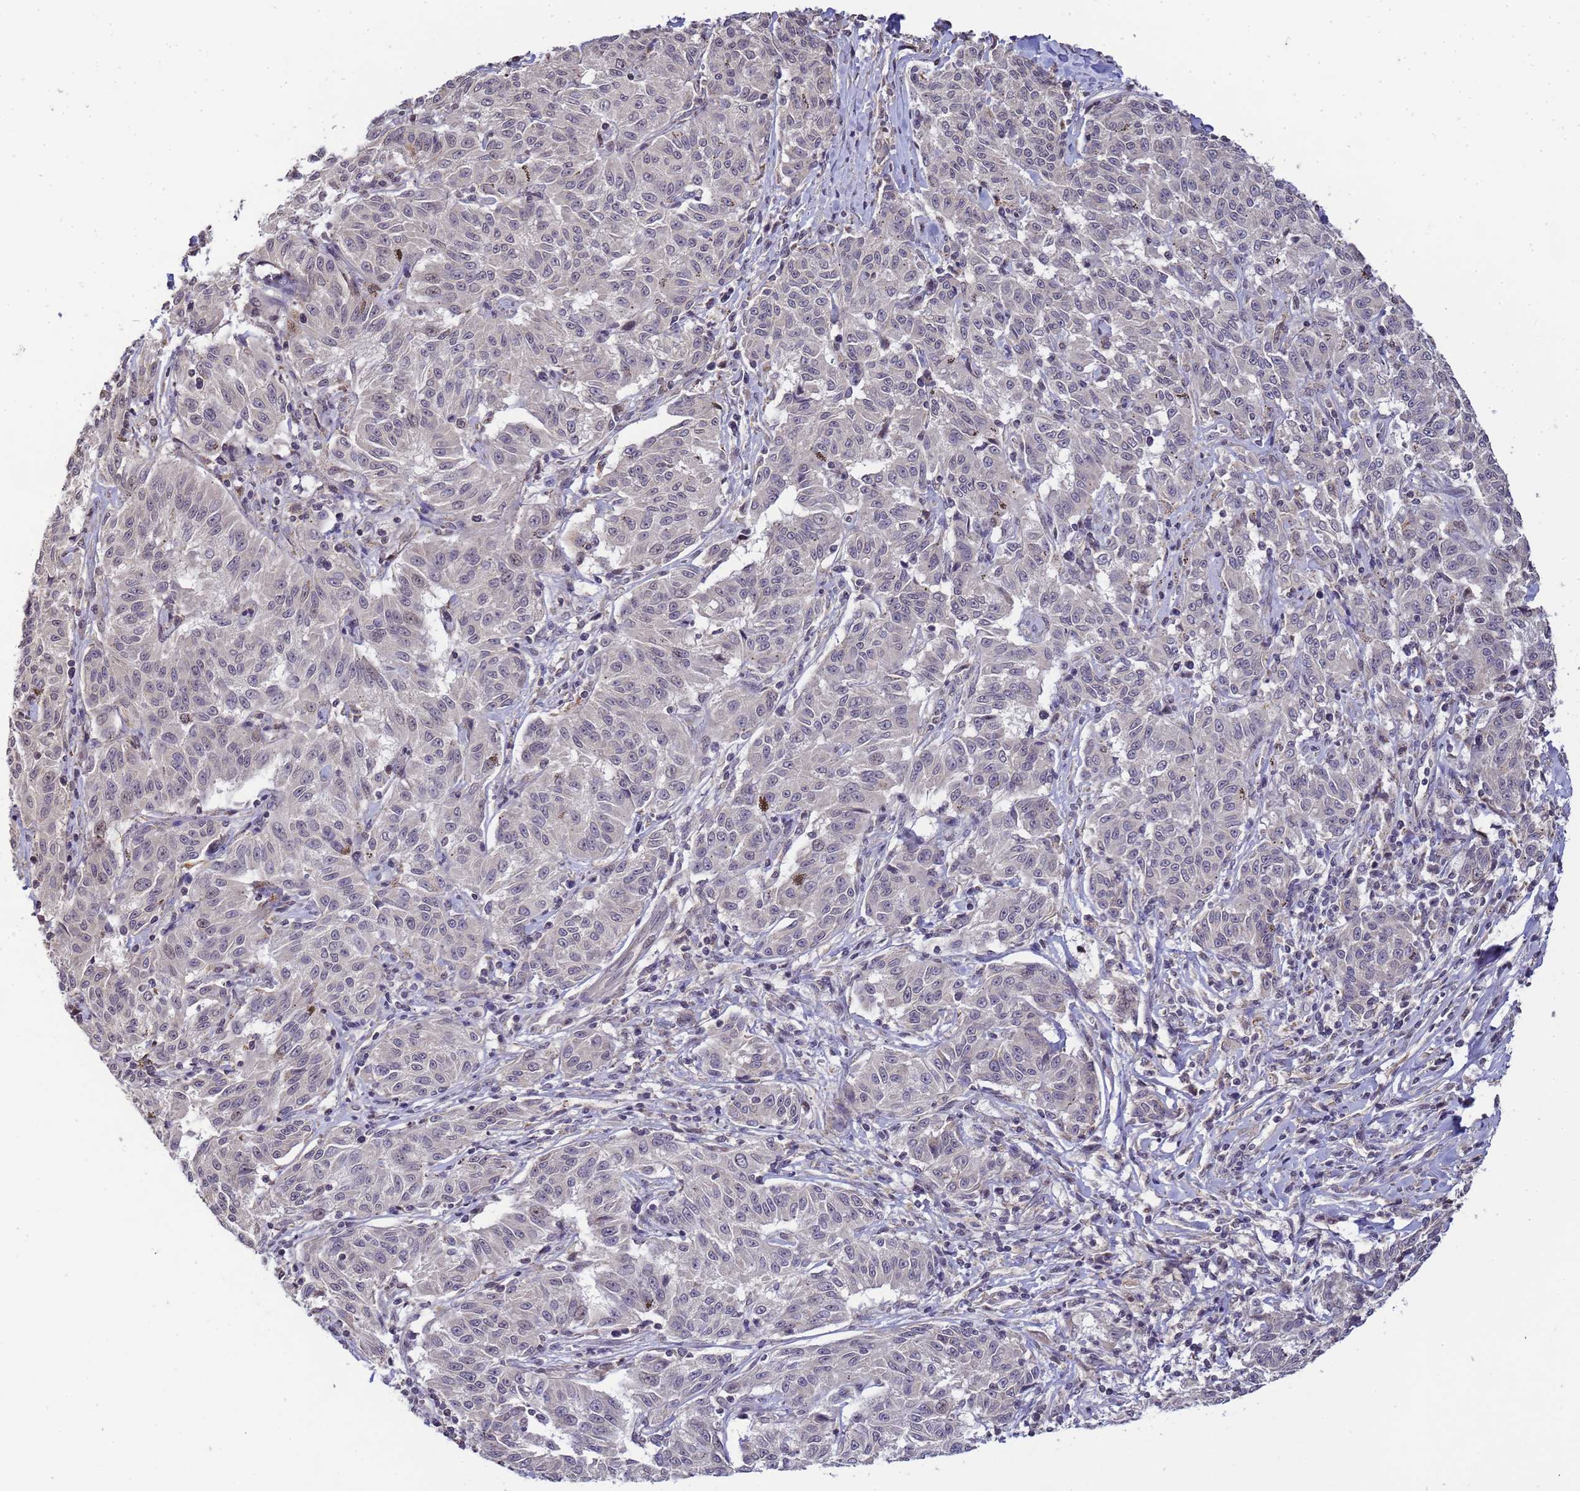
{"staining": {"intensity": "moderate", "quantity": "<25%", "location": "cytoplasmic/membranous"}, "tissue": "melanoma", "cell_type": "Tumor cells", "image_type": "cancer", "snomed": [{"axis": "morphology", "description": "Malignant melanoma, NOS"}, {"axis": "topography", "description": "Skin"}], "caption": "Immunohistochemistry histopathology image of melanoma stained for a protein (brown), which demonstrates low levels of moderate cytoplasmic/membranous expression in approximately <25% of tumor cells.", "gene": "MYL7", "patient": {"sex": "female", "age": 72}}